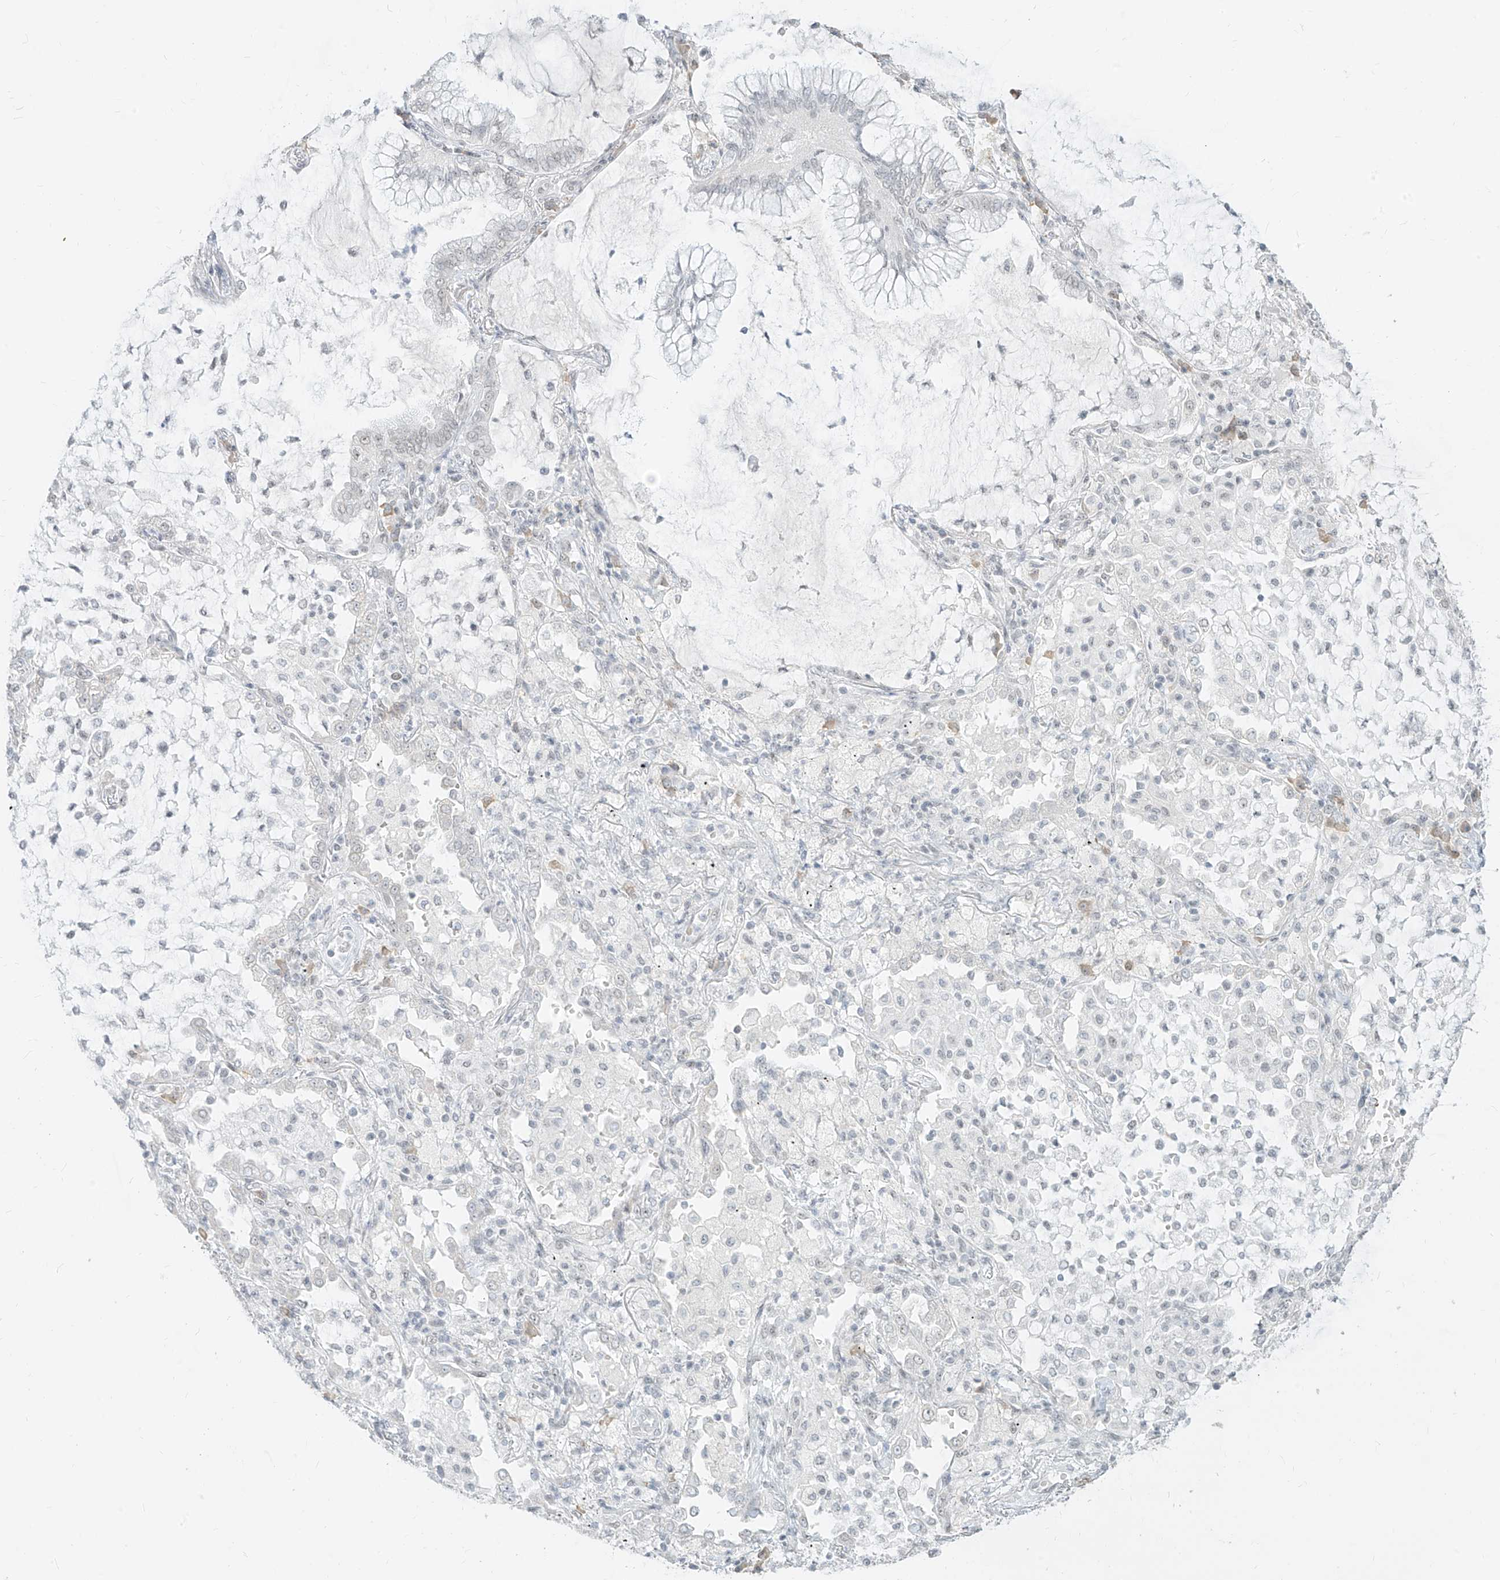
{"staining": {"intensity": "negative", "quantity": "none", "location": "none"}, "tissue": "lung cancer", "cell_type": "Tumor cells", "image_type": "cancer", "snomed": [{"axis": "morphology", "description": "Adenocarcinoma, NOS"}, {"axis": "topography", "description": "Lung"}], "caption": "Immunohistochemical staining of lung cancer exhibits no significant expression in tumor cells.", "gene": "SUPT5H", "patient": {"sex": "female", "age": 70}}